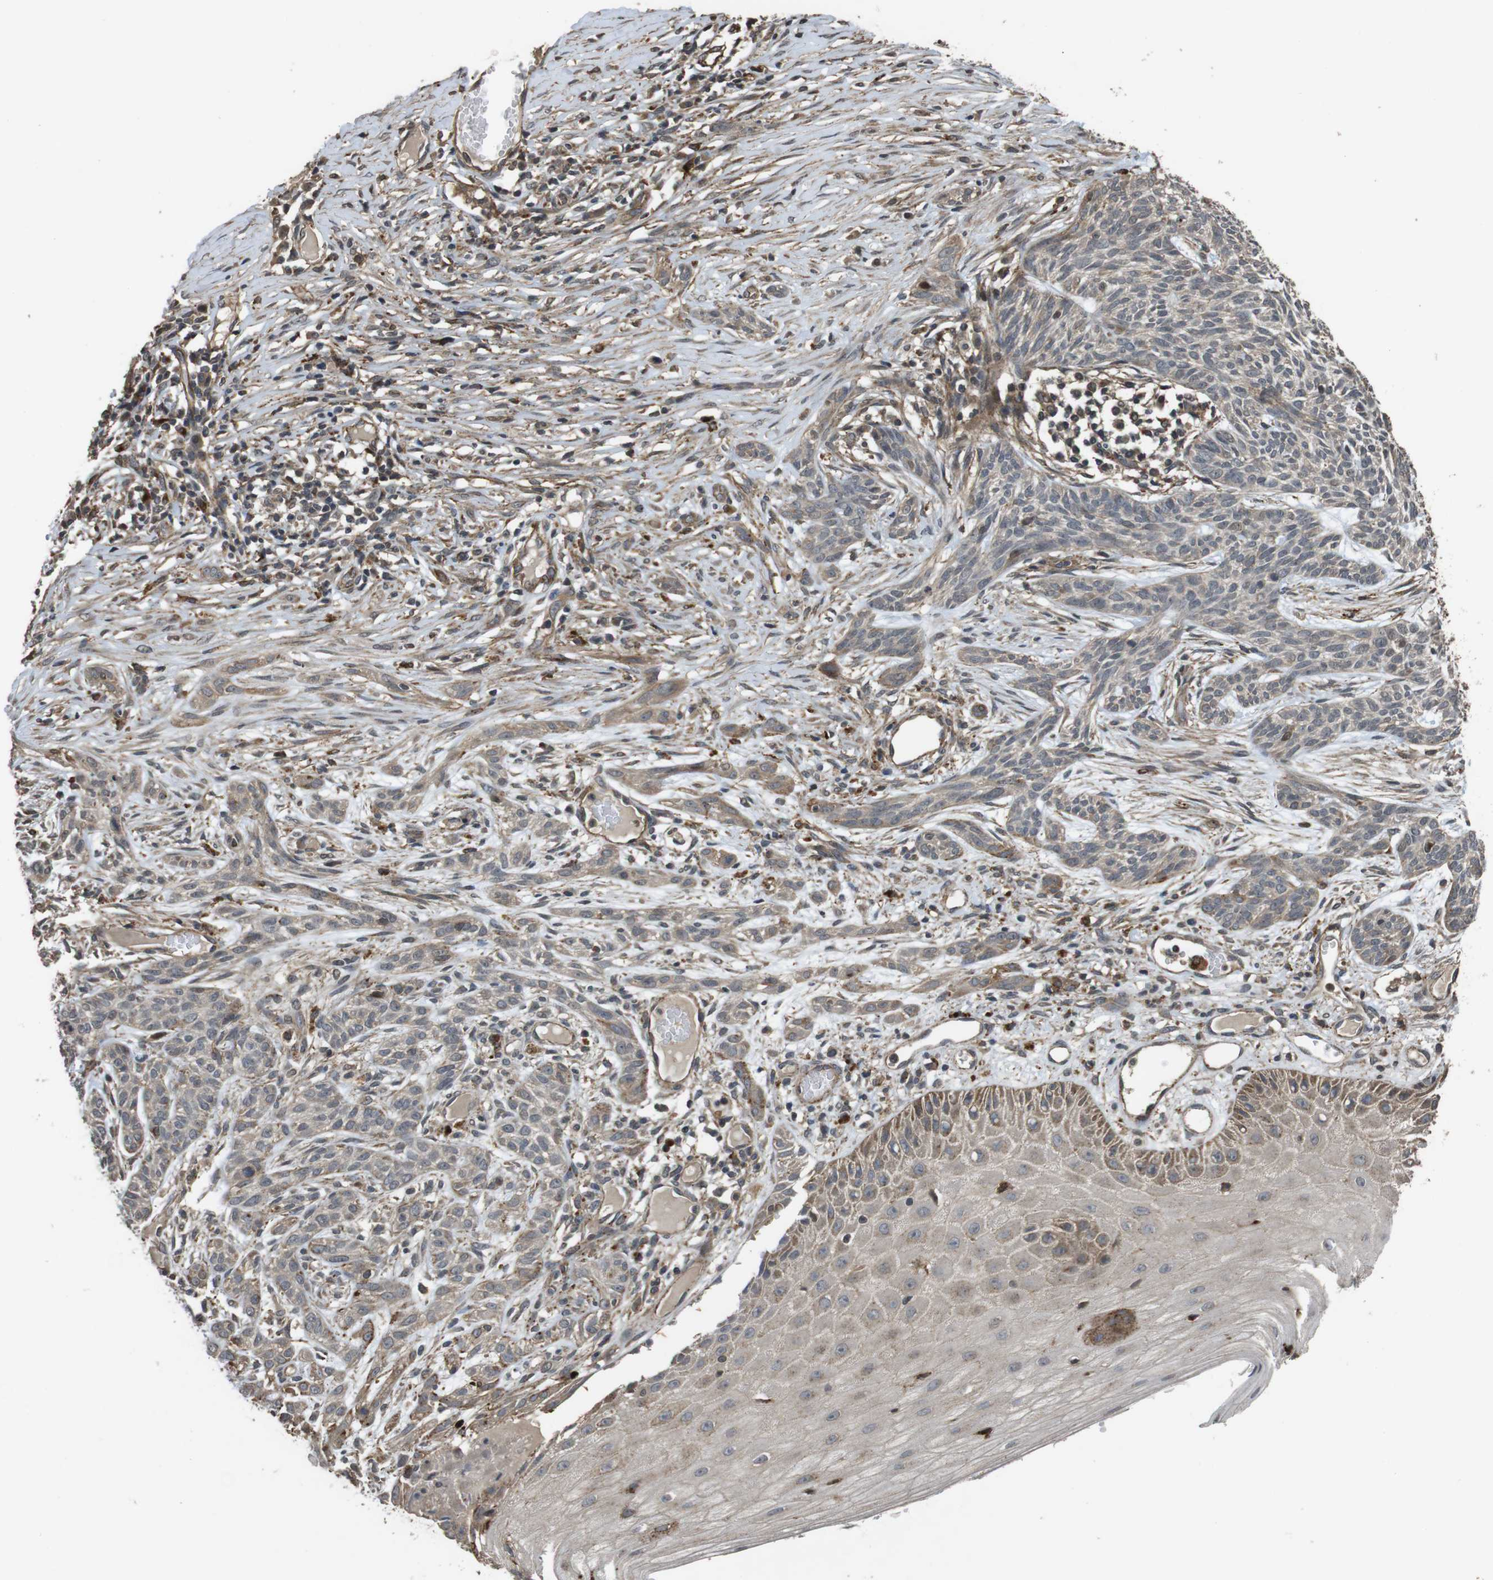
{"staining": {"intensity": "weak", "quantity": ">75%", "location": "cytoplasmic/membranous"}, "tissue": "skin cancer", "cell_type": "Tumor cells", "image_type": "cancer", "snomed": [{"axis": "morphology", "description": "Basal cell carcinoma"}, {"axis": "topography", "description": "Skin"}], "caption": "Immunohistochemical staining of skin basal cell carcinoma demonstrates low levels of weak cytoplasmic/membranous staining in approximately >75% of tumor cells.", "gene": "FZD10", "patient": {"sex": "female", "age": 59}}